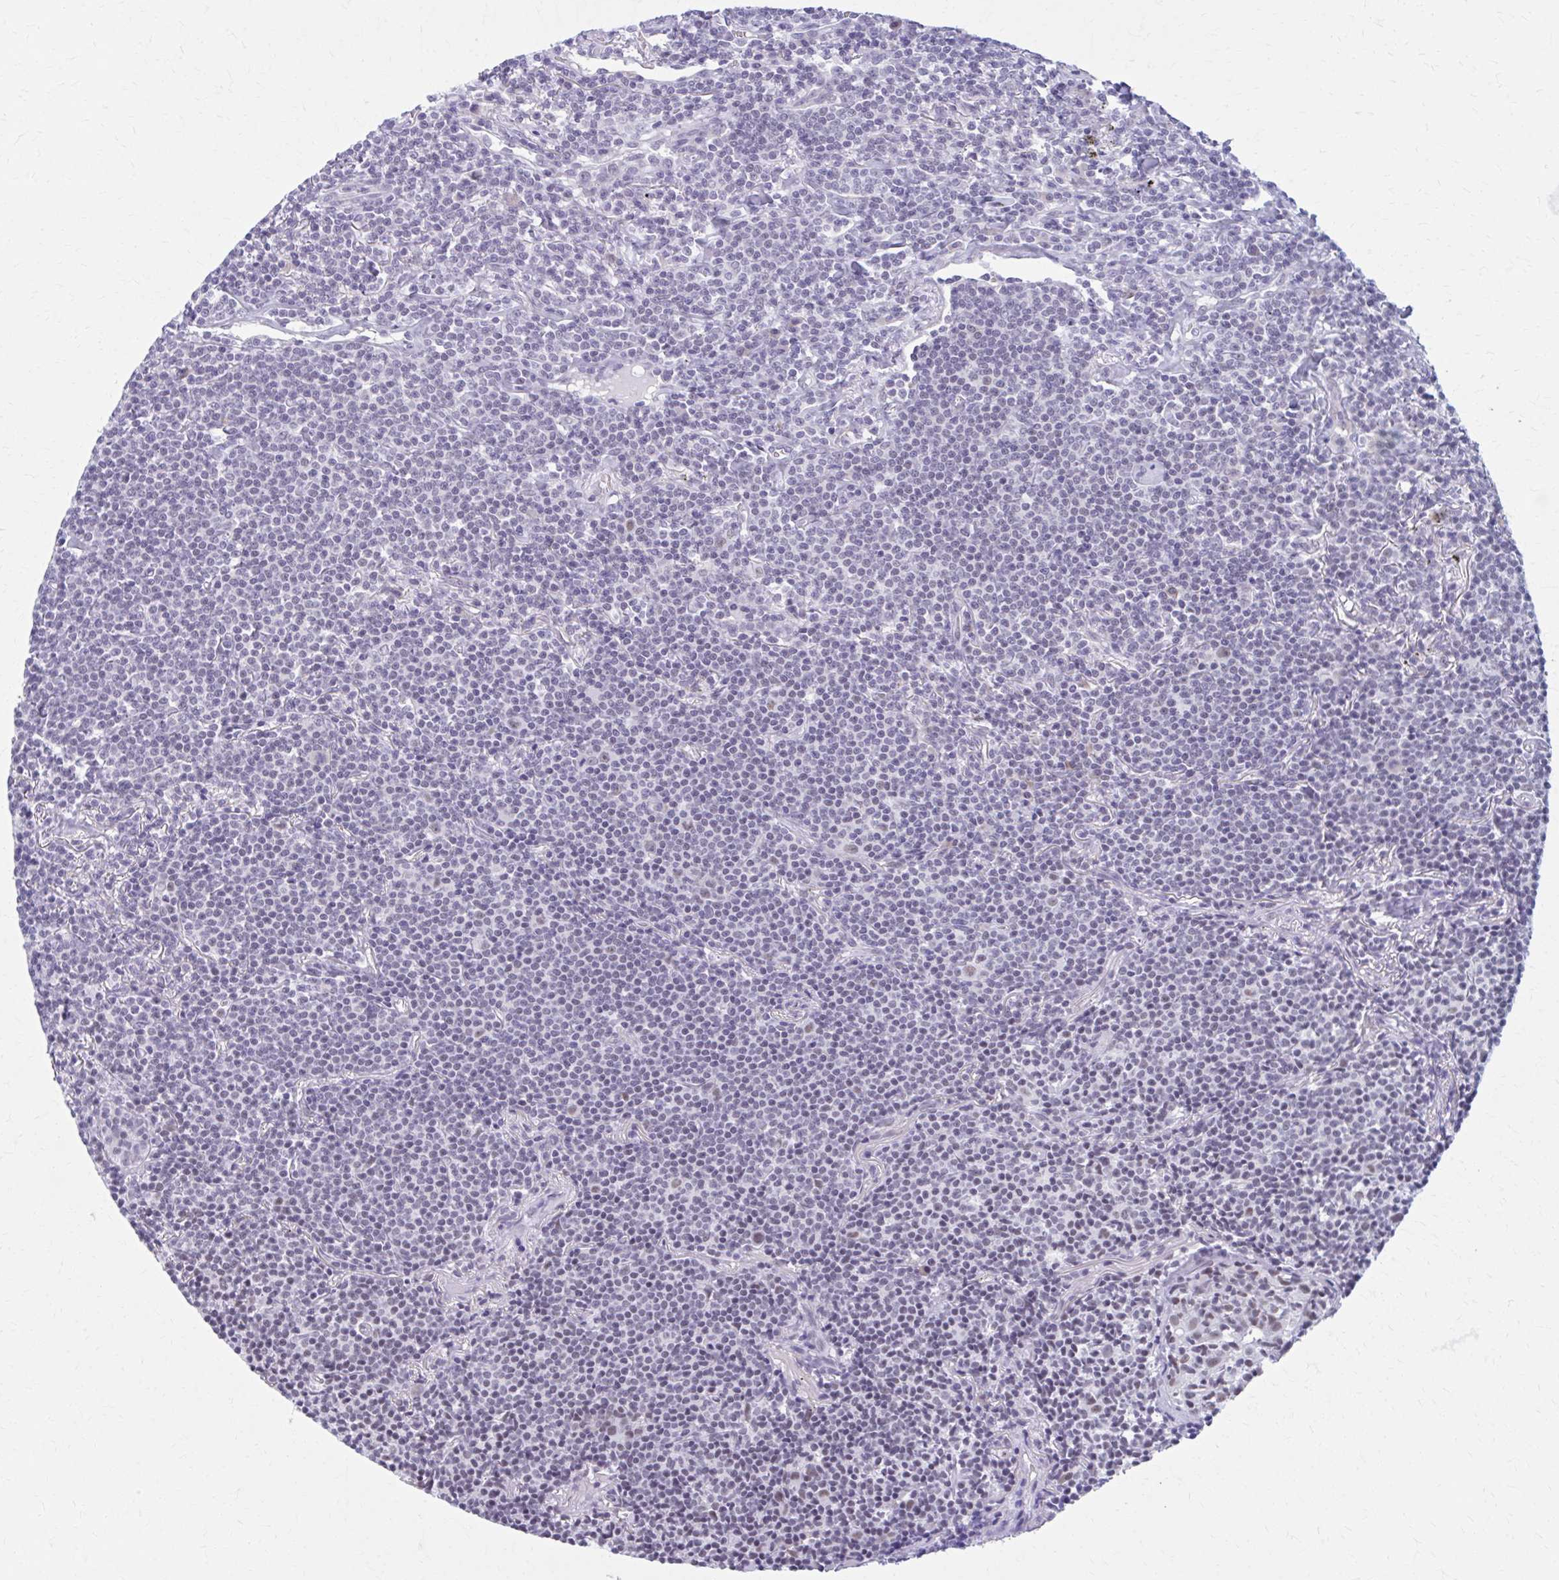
{"staining": {"intensity": "negative", "quantity": "none", "location": "none"}, "tissue": "lymphoma", "cell_type": "Tumor cells", "image_type": "cancer", "snomed": [{"axis": "morphology", "description": "Malignant lymphoma, non-Hodgkin's type, Low grade"}, {"axis": "topography", "description": "Lung"}], "caption": "Immunohistochemical staining of low-grade malignant lymphoma, non-Hodgkin's type reveals no significant staining in tumor cells. (DAB (3,3'-diaminobenzidine) IHC with hematoxylin counter stain).", "gene": "CCDC105", "patient": {"sex": "female", "age": 71}}